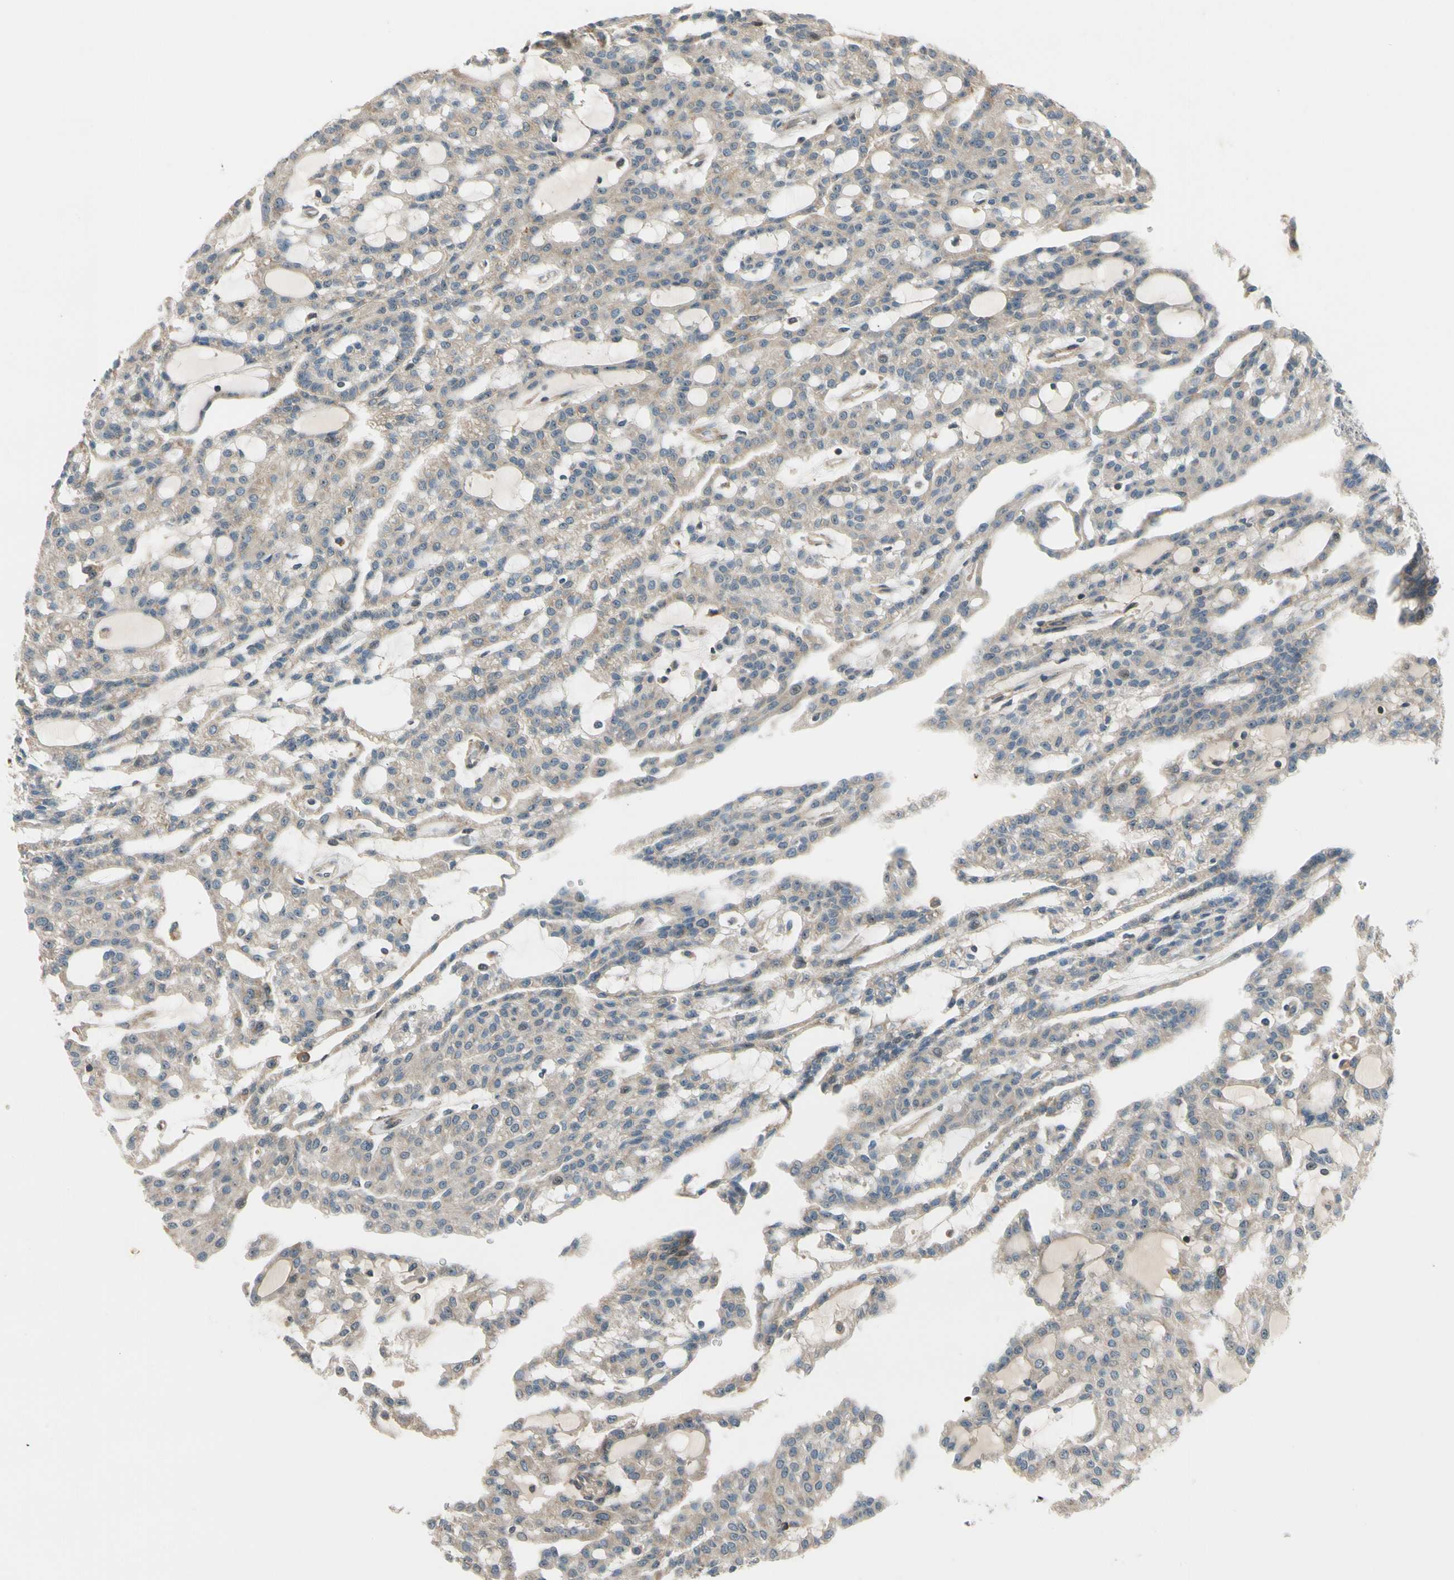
{"staining": {"intensity": "weak", "quantity": "25%-75%", "location": "cytoplasmic/membranous"}, "tissue": "renal cancer", "cell_type": "Tumor cells", "image_type": "cancer", "snomed": [{"axis": "morphology", "description": "Adenocarcinoma, NOS"}, {"axis": "topography", "description": "Kidney"}], "caption": "Immunohistochemical staining of renal cancer shows weak cytoplasmic/membranous protein staining in about 25%-75% of tumor cells.", "gene": "MST1R", "patient": {"sex": "male", "age": 63}}